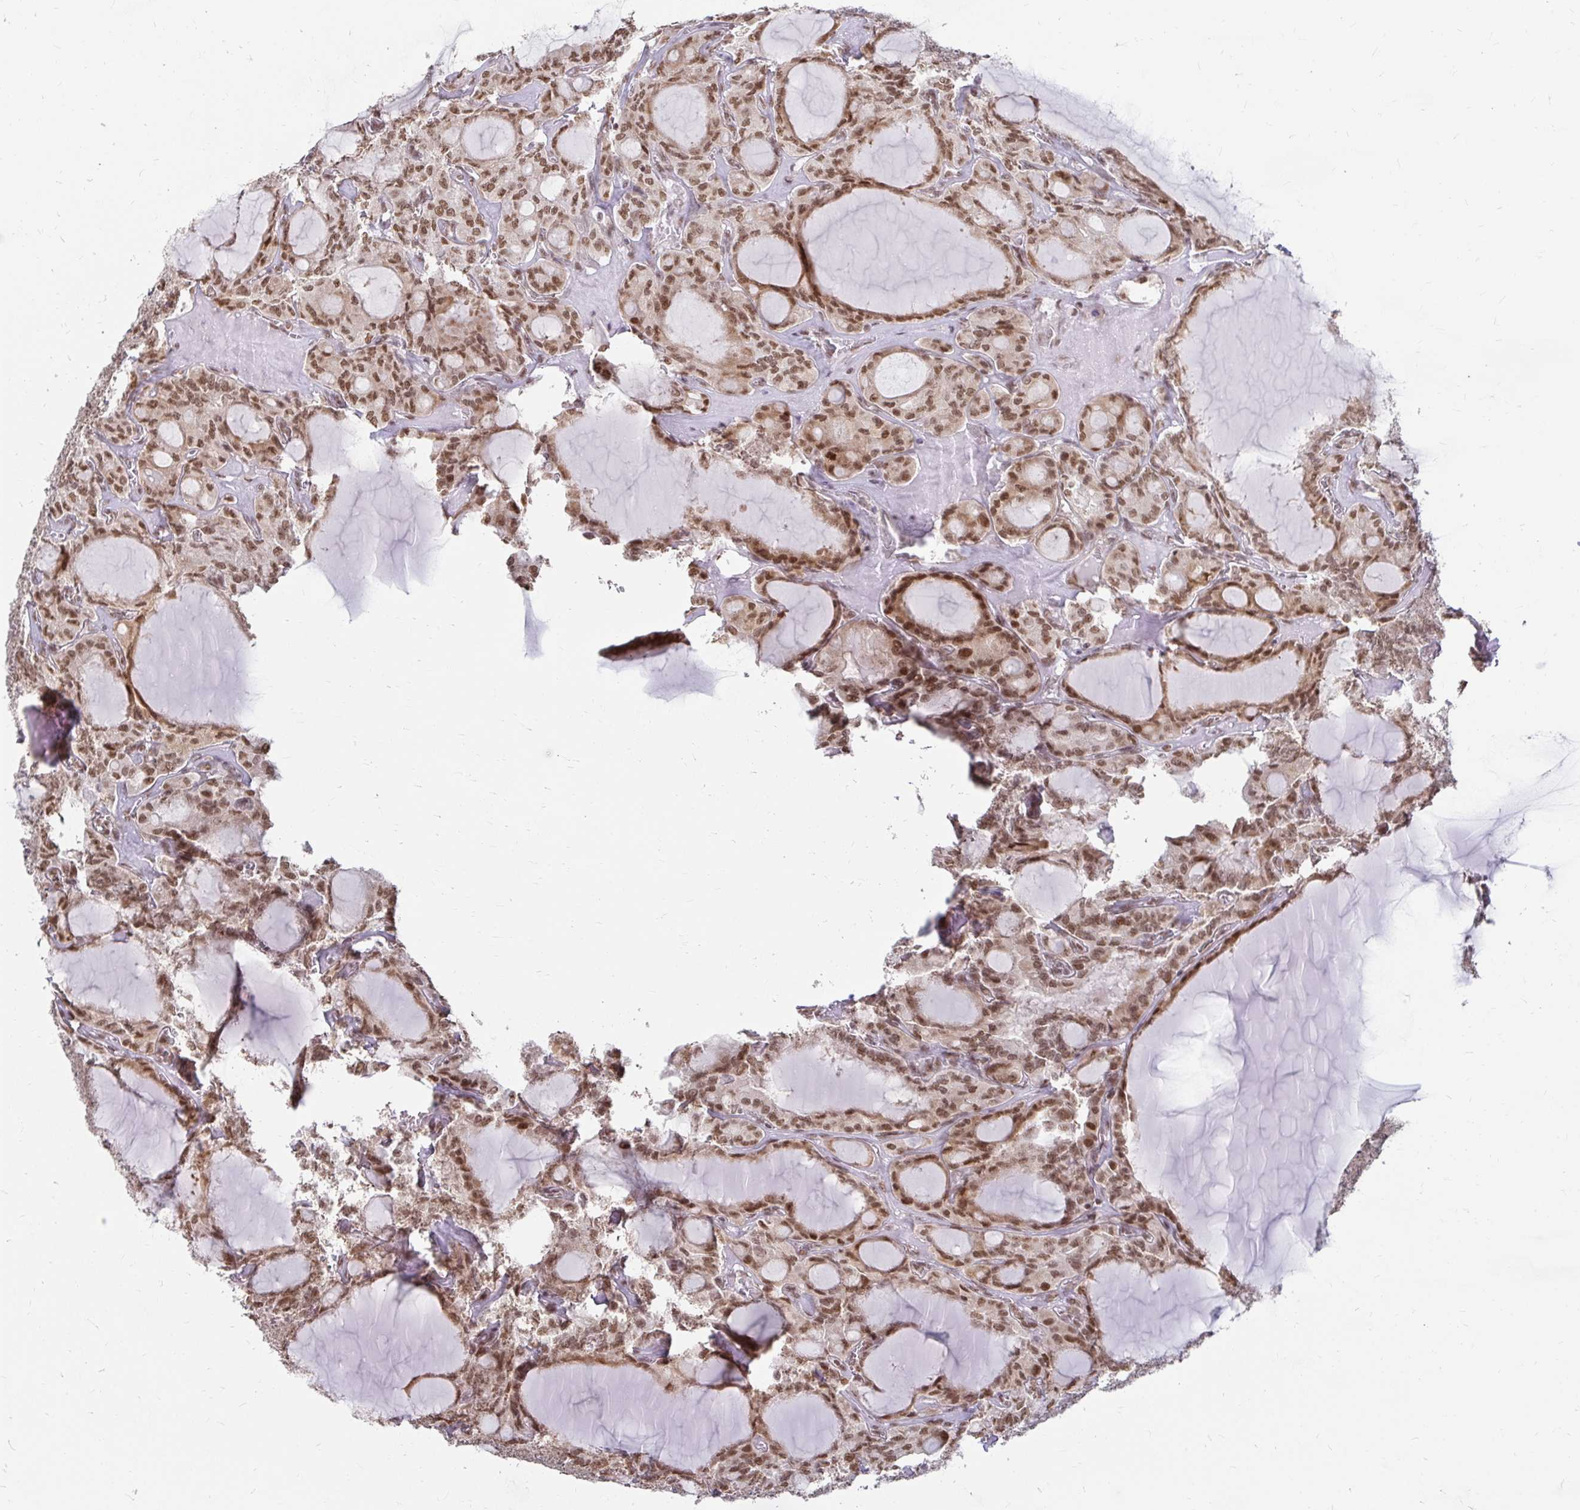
{"staining": {"intensity": "moderate", "quantity": ">75%", "location": "nuclear"}, "tissue": "thyroid cancer", "cell_type": "Tumor cells", "image_type": "cancer", "snomed": [{"axis": "morphology", "description": "Papillary adenocarcinoma, NOS"}, {"axis": "topography", "description": "Thyroid gland"}], "caption": "Human thyroid cancer stained for a protein (brown) displays moderate nuclear positive expression in about >75% of tumor cells.", "gene": "HNRNPU", "patient": {"sex": "male", "age": 87}}